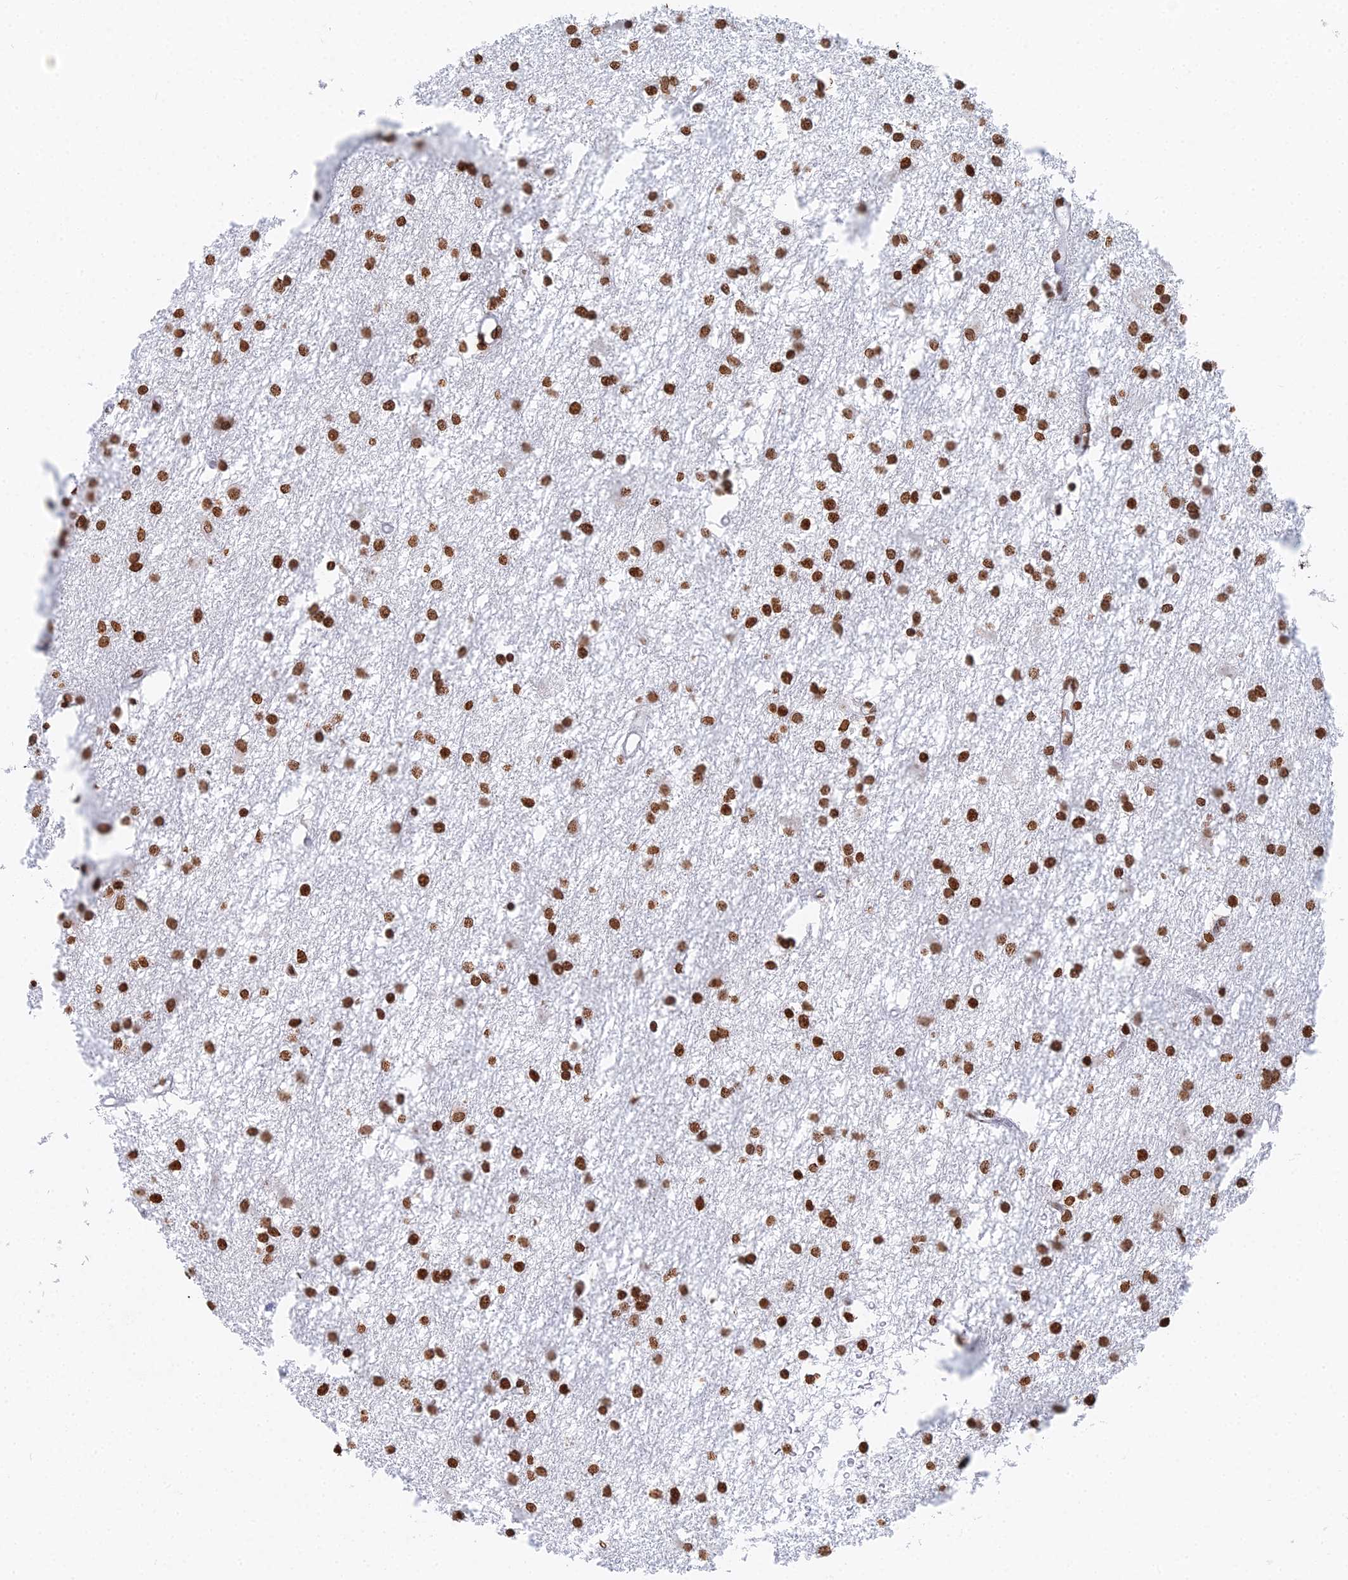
{"staining": {"intensity": "strong", "quantity": ">75%", "location": "nuclear"}, "tissue": "glioma", "cell_type": "Tumor cells", "image_type": "cancer", "snomed": [{"axis": "morphology", "description": "Glioma, malignant, High grade"}, {"axis": "topography", "description": "Brain"}], "caption": "Immunohistochemical staining of human glioma demonstrates high levels of strong nuclear positivity in approximately >75% of tumor cells.", "gene": "GBP3", "patient": {"sex": "male", "age": 77}}